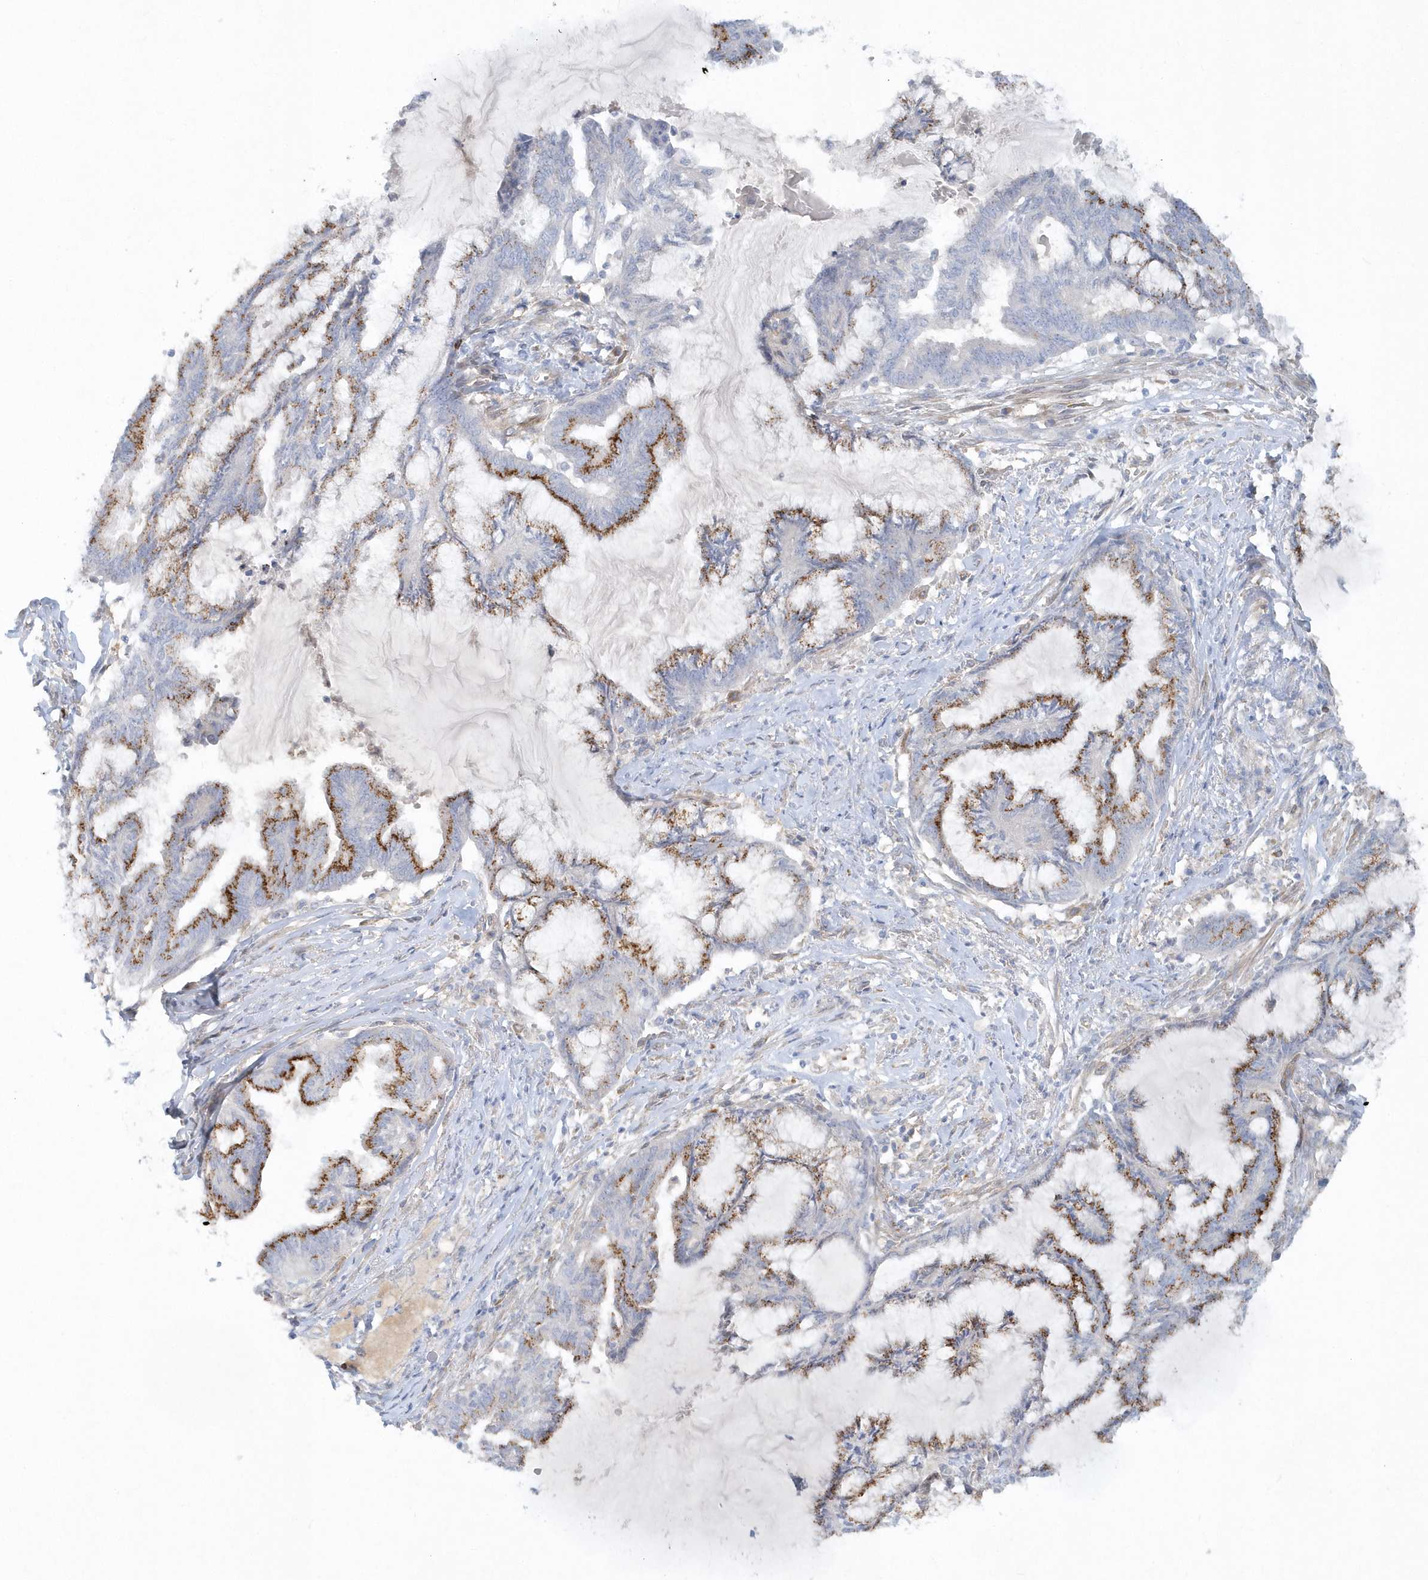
{"staining": {"intensity": "moderate", "quantity": "25%-75%", "location": "cytoplasmic/membranous"}, "tissue": "endometrial cancer", "cell_type": "Tumor cells", "image_type": "cancer", "snomed": [{"axis": "morphology", "description": "Adenocarcinoma, NOS"}, {"axis": "topography", "description": "Endometrium"}], "caption": "Endometrial cancer stained for a protein (brown) shows moderate cytoplasmic/membranous positive positivity in approximately 25%-75% of tumor cells.", "gene": "DNAH1", "patient": {"sex": "female", "age": 86}}